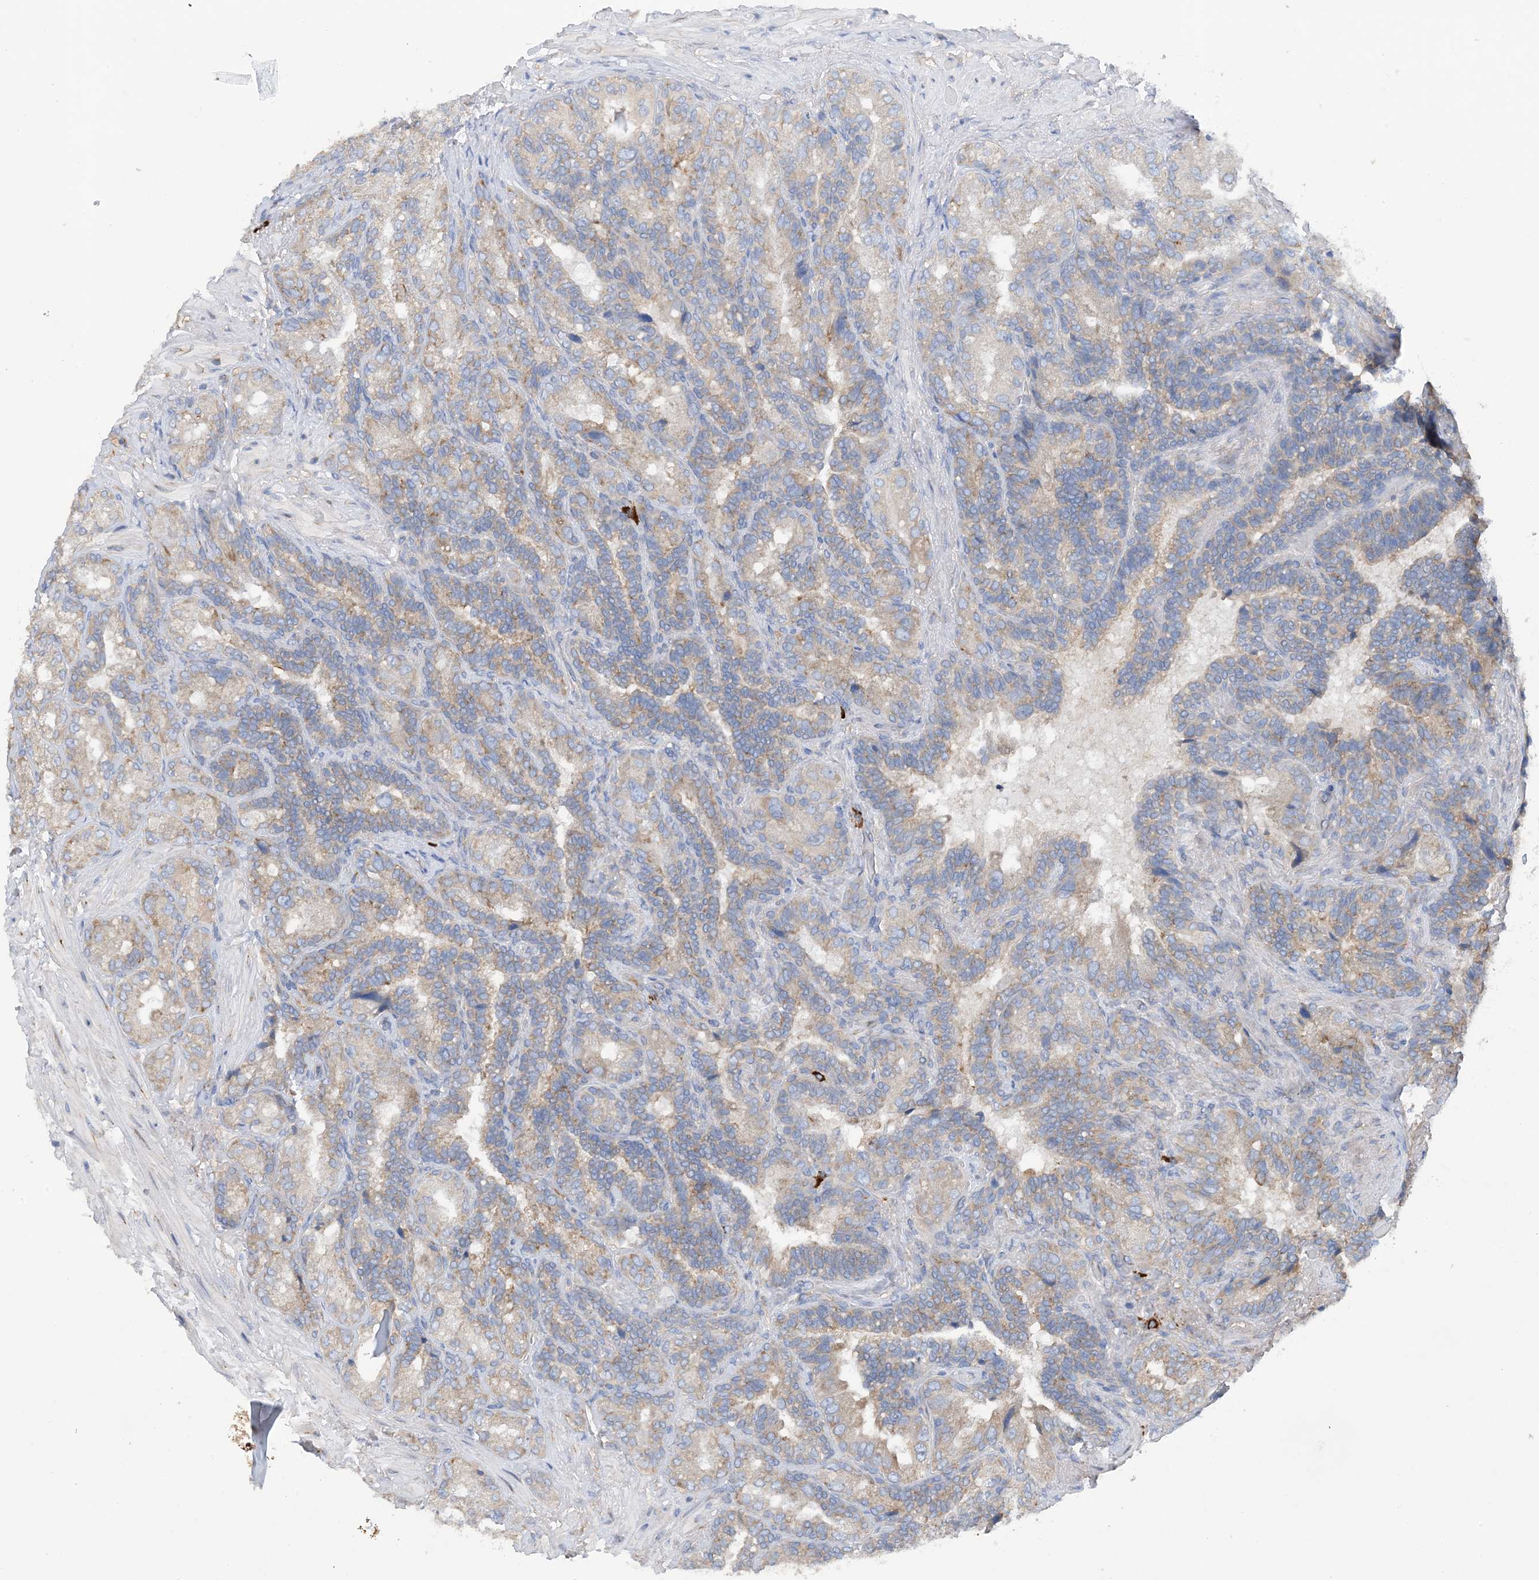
{"staining": {"intensity": "weak", "quantity": "25%-75%", "location": "cytoplasmic/membranous"}, "tissue": "seminal vesicle", "cell_type": "Glandular cells", "image_type": "normal", "snomed": [{"axis": "morphology", "description": "Normal tissue, NOS"}, {"axis": "topography", "description": "Seminal veicle"}, {"axis": "topography", "description": "Peripheral nerve tissue"}], "caption": "Protein analysis of benign seminal vesicle exhibits weak cytoplasmic/membranous positivity in approximately 25%-75% of glandular cells. (IHC, brightfield microscopy, high magnification).", "gene": "SLC5A11", "patient": {"sex": "male", "age": 63}}